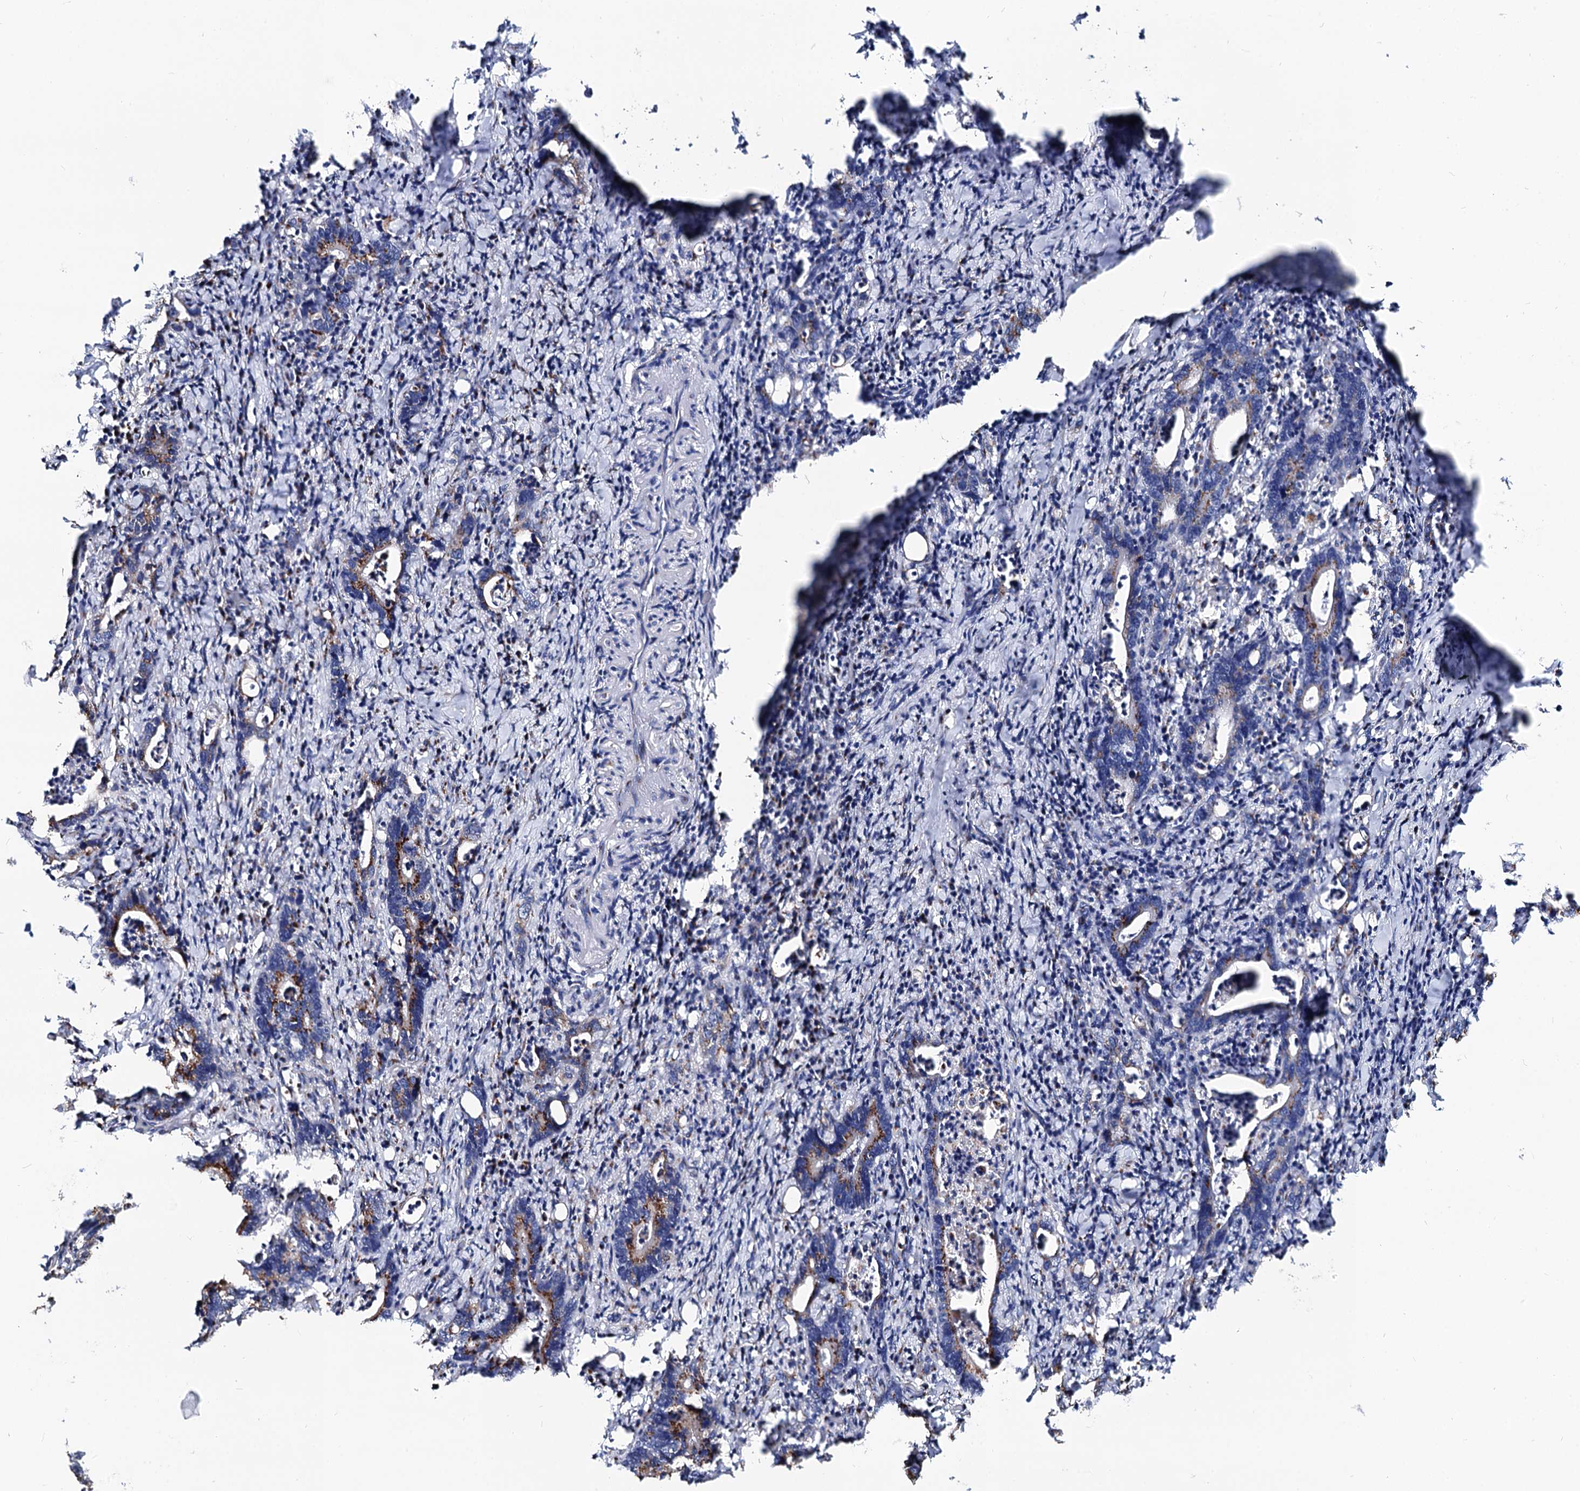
{"staining": {"intensity": "moderate", "quantity": "25%-75%", "location": "cytoplasmic/membranous"}, "tissue": "colorectal cancer", "cell_type": "Tumor cells", "image_type": "cancer", "snomed": [{"axis": "morphology", "description": "Adenocarcinoma, NOS"}, {"axis": "topography", "description": "Colon"}], "caption": "Protein staining of adenocarcinoma (colorectal) tissue exhibits moderate cytoplasmic/membranous expression in approximately 25%-75% of tumor cells.", "gene": "TM9SF3", "patient": {"sex": "female", "age": 75}}